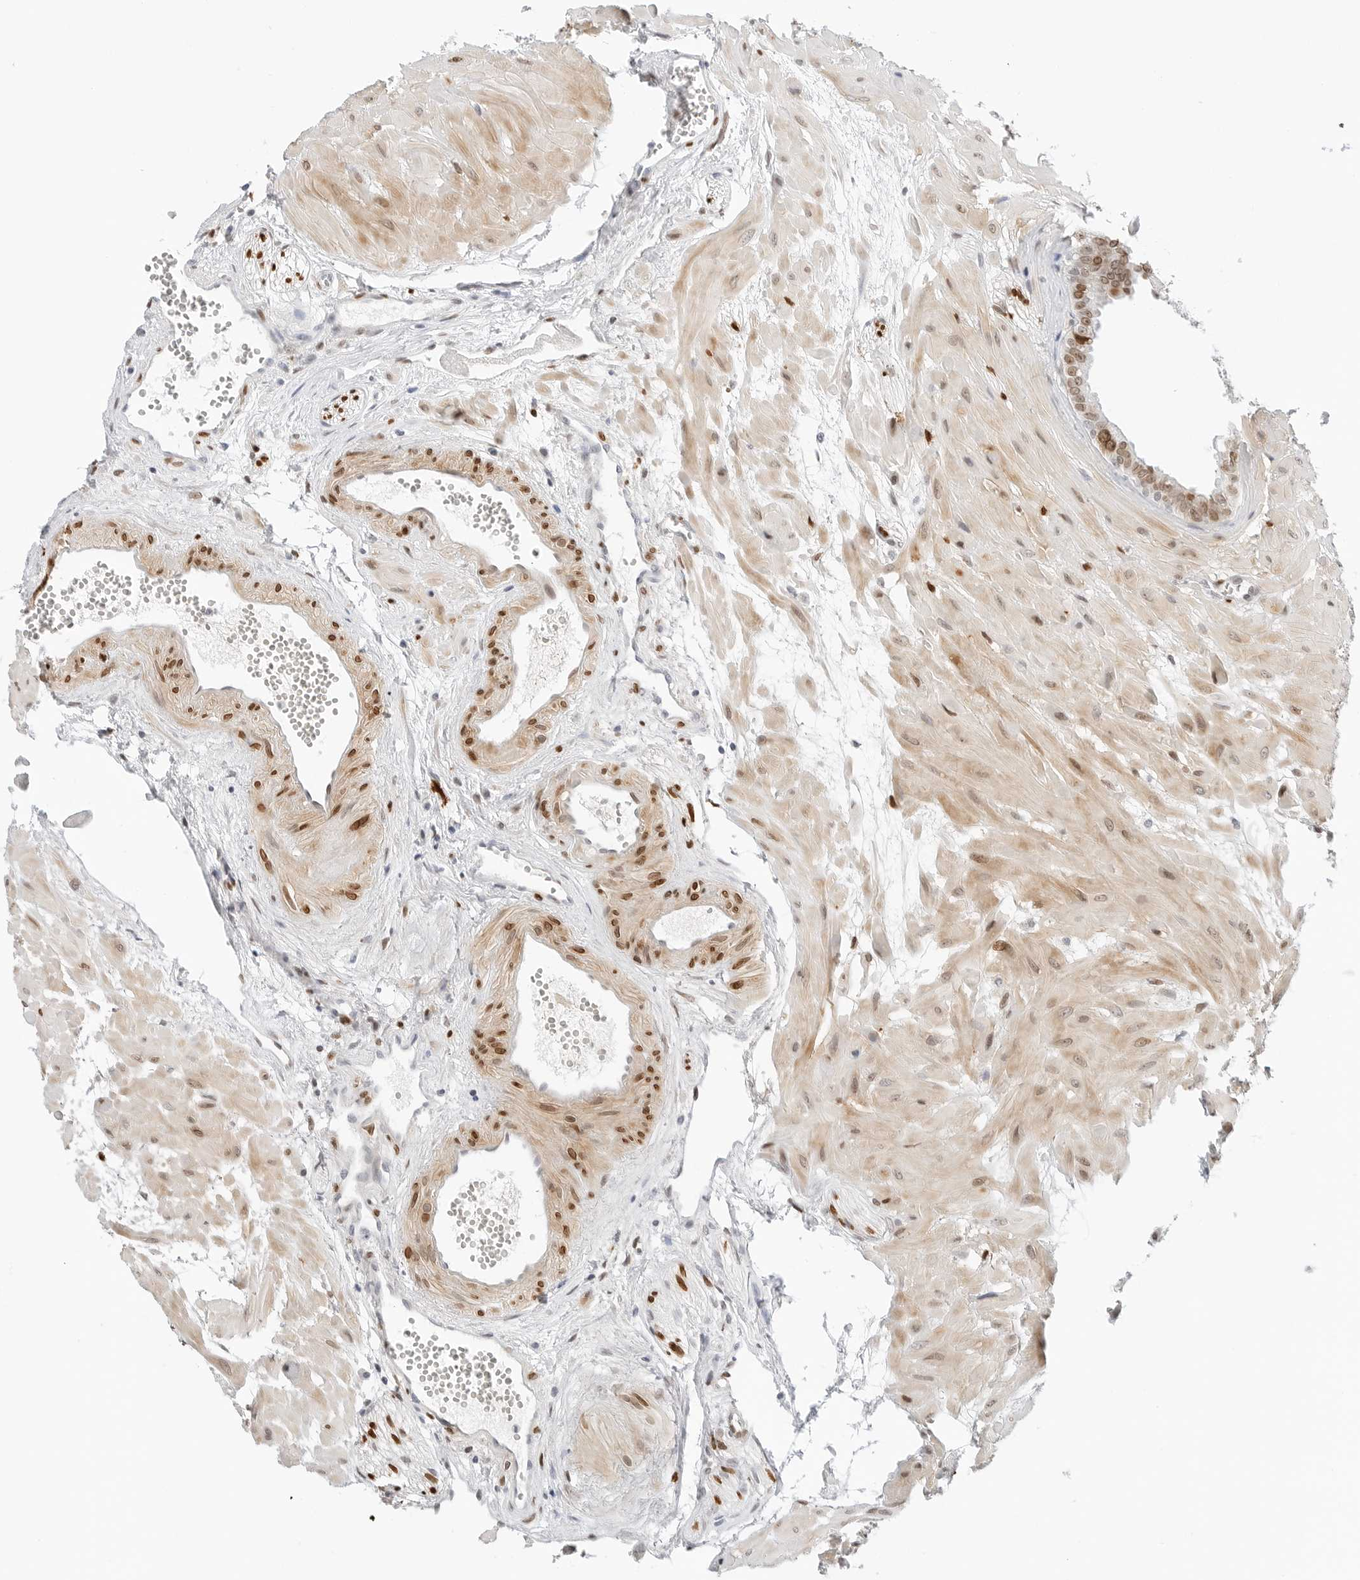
{"staining": {"intensity": "moderate", "quantity": ">75%", "location": "nuclear"}, "tissue": "seminal vesicle", "cell_type": "Glandular cells", "image_type": "normal", "snomed": [{"axis": "morphology", "description": "Normal tissue, NOS"}, {"axis": "topography", "description": "Prostate"}, {"axis": "topography", "description": "Seminal veicle"}], "caption": "The photomicrograph displays immunohistochemical staining of benign seminal vesicle. There is moderate nuclear expression is appreciated in approximately >75% of glandular cells.", "gene": "SPIDR", "patient": {"sex": "male", "age": 51}}